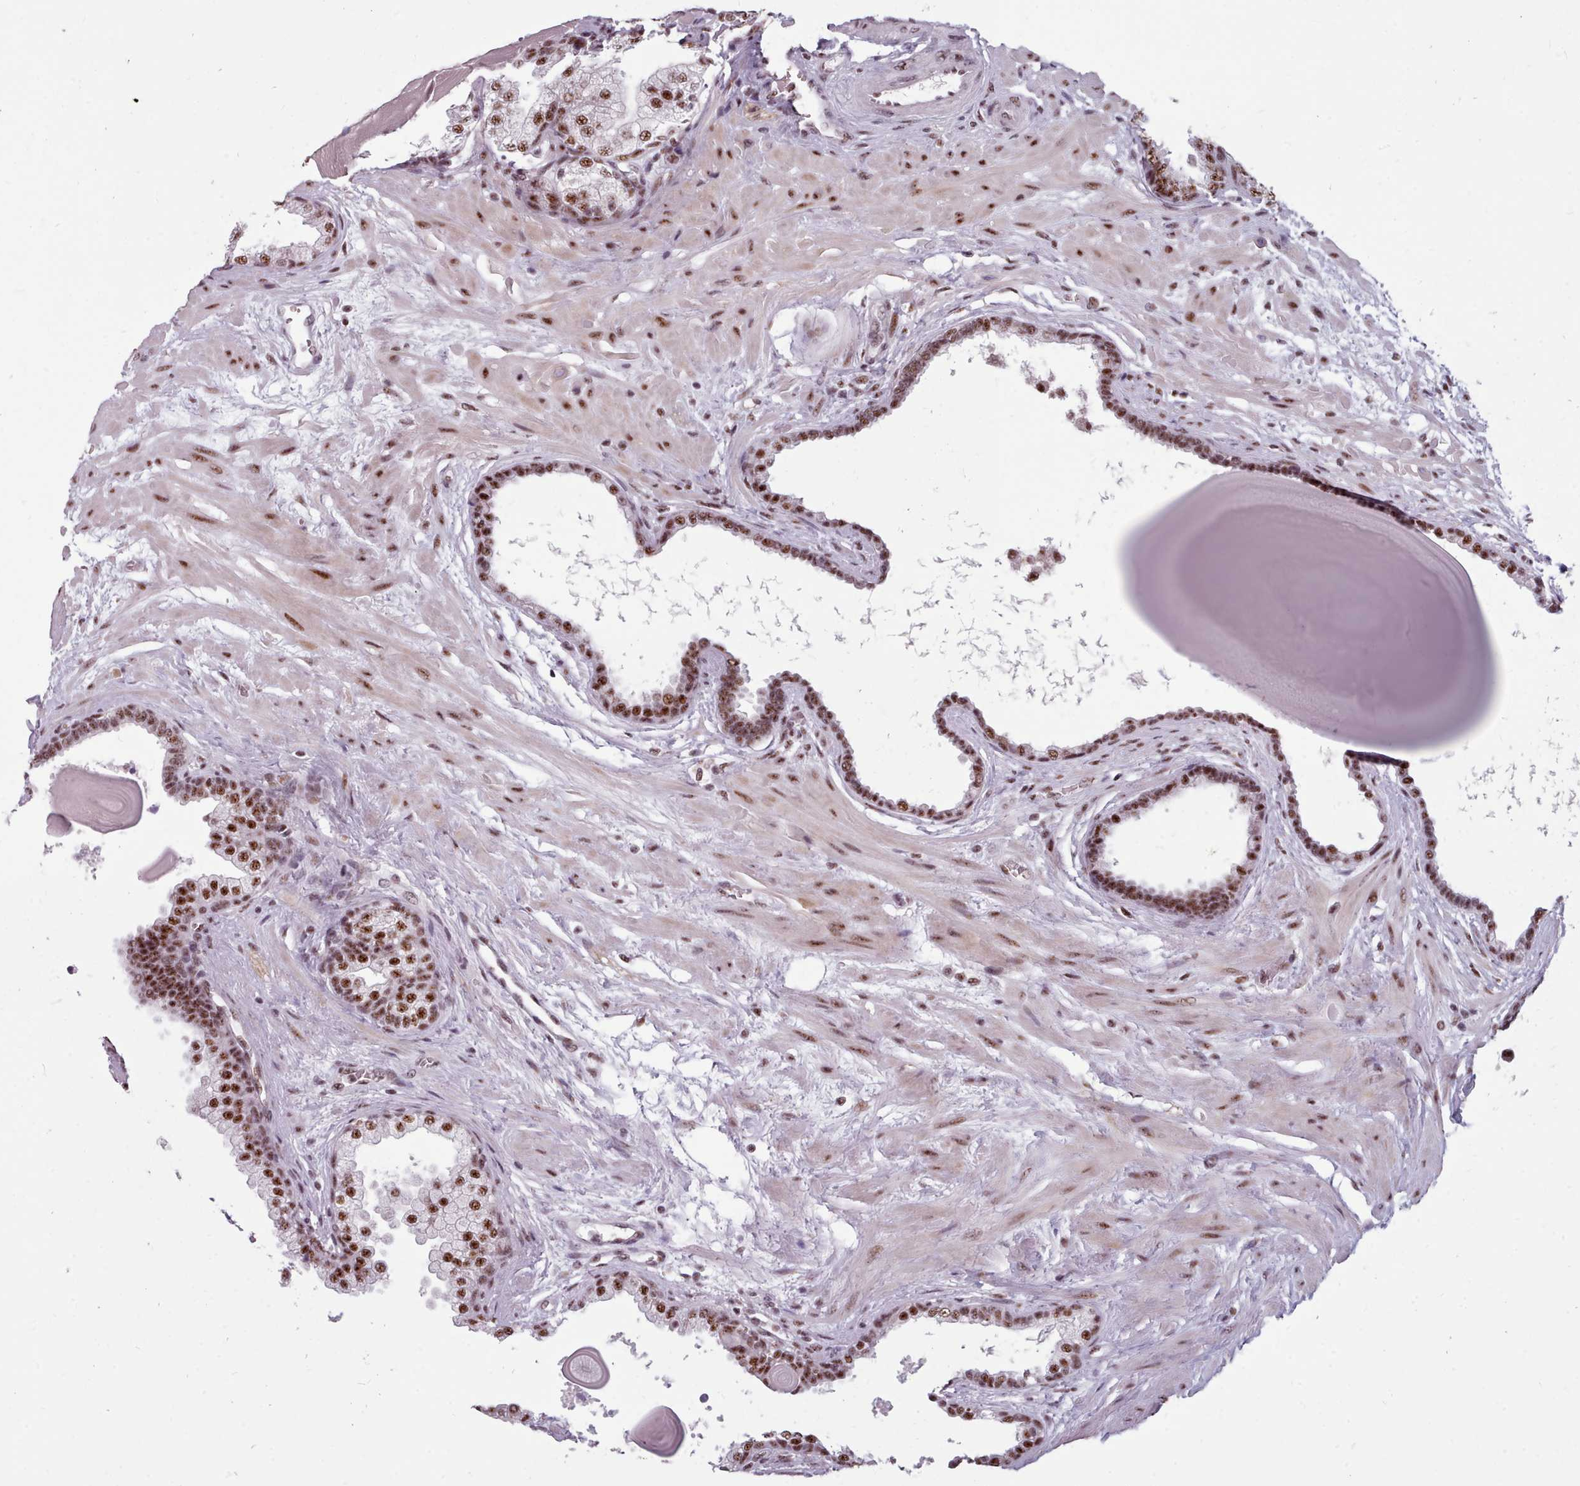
{"staining": {"intensity": "strong", "quantity": ">75%", "location": "nuclear"}, "tissue": "prostate", "cell_type": "Glandular cells", "image_type": "normal", "snomed": [{"axis": "morphology", "description": "Normal tissue, NOS"}, {"axis": "topography", "description": "Prostate"}], "caption": "A photomicrograph of prostate stained for a protein shows strong nuclear brown staining in glandular cells.", "gene": "SRRM1", "patient": {"sex": "male", "age": 48}}